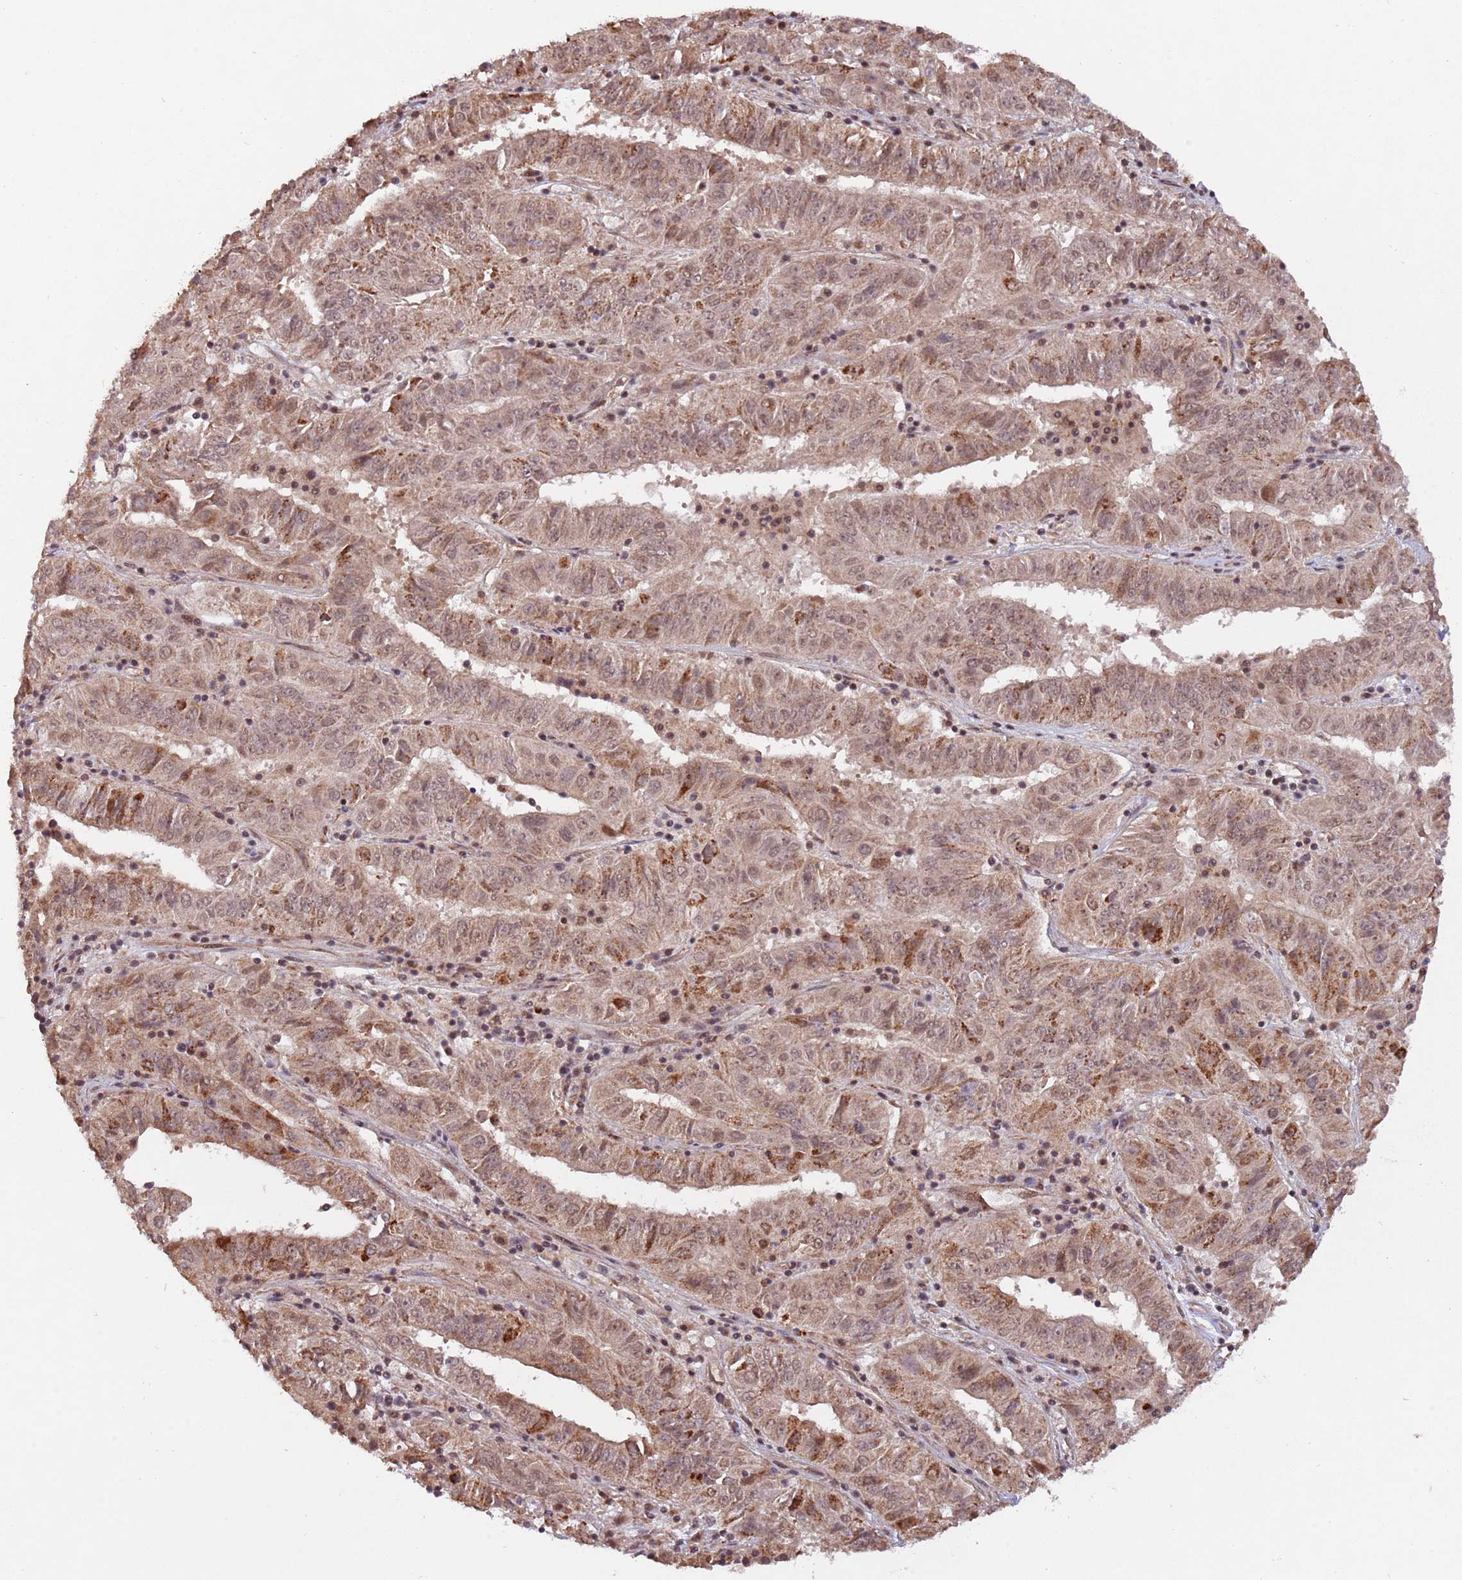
{"staining": {"intensity": "moderate", "quantity": ">75%", "location": "cytoplasmic/membranous,nuclear"}, "tissue": "pancreatic cancer", "cell_type": "Tumor cells", "image_type": "cancer", "snomed": [{"axis": "morphology", "description": "Adenocarcinoma, NOS"}, {"axis": "topography", "description": "Pancreas"}], "caption": "Human pancreatic adenocarcinoma stained for a protein (brown) exhibits moderate cytoplasmic/membranous and nuclear positive staining in approximately >75% of tumor cells.", "gene": "SUDS3", "patient": {"sex": "male", "age": 63}}